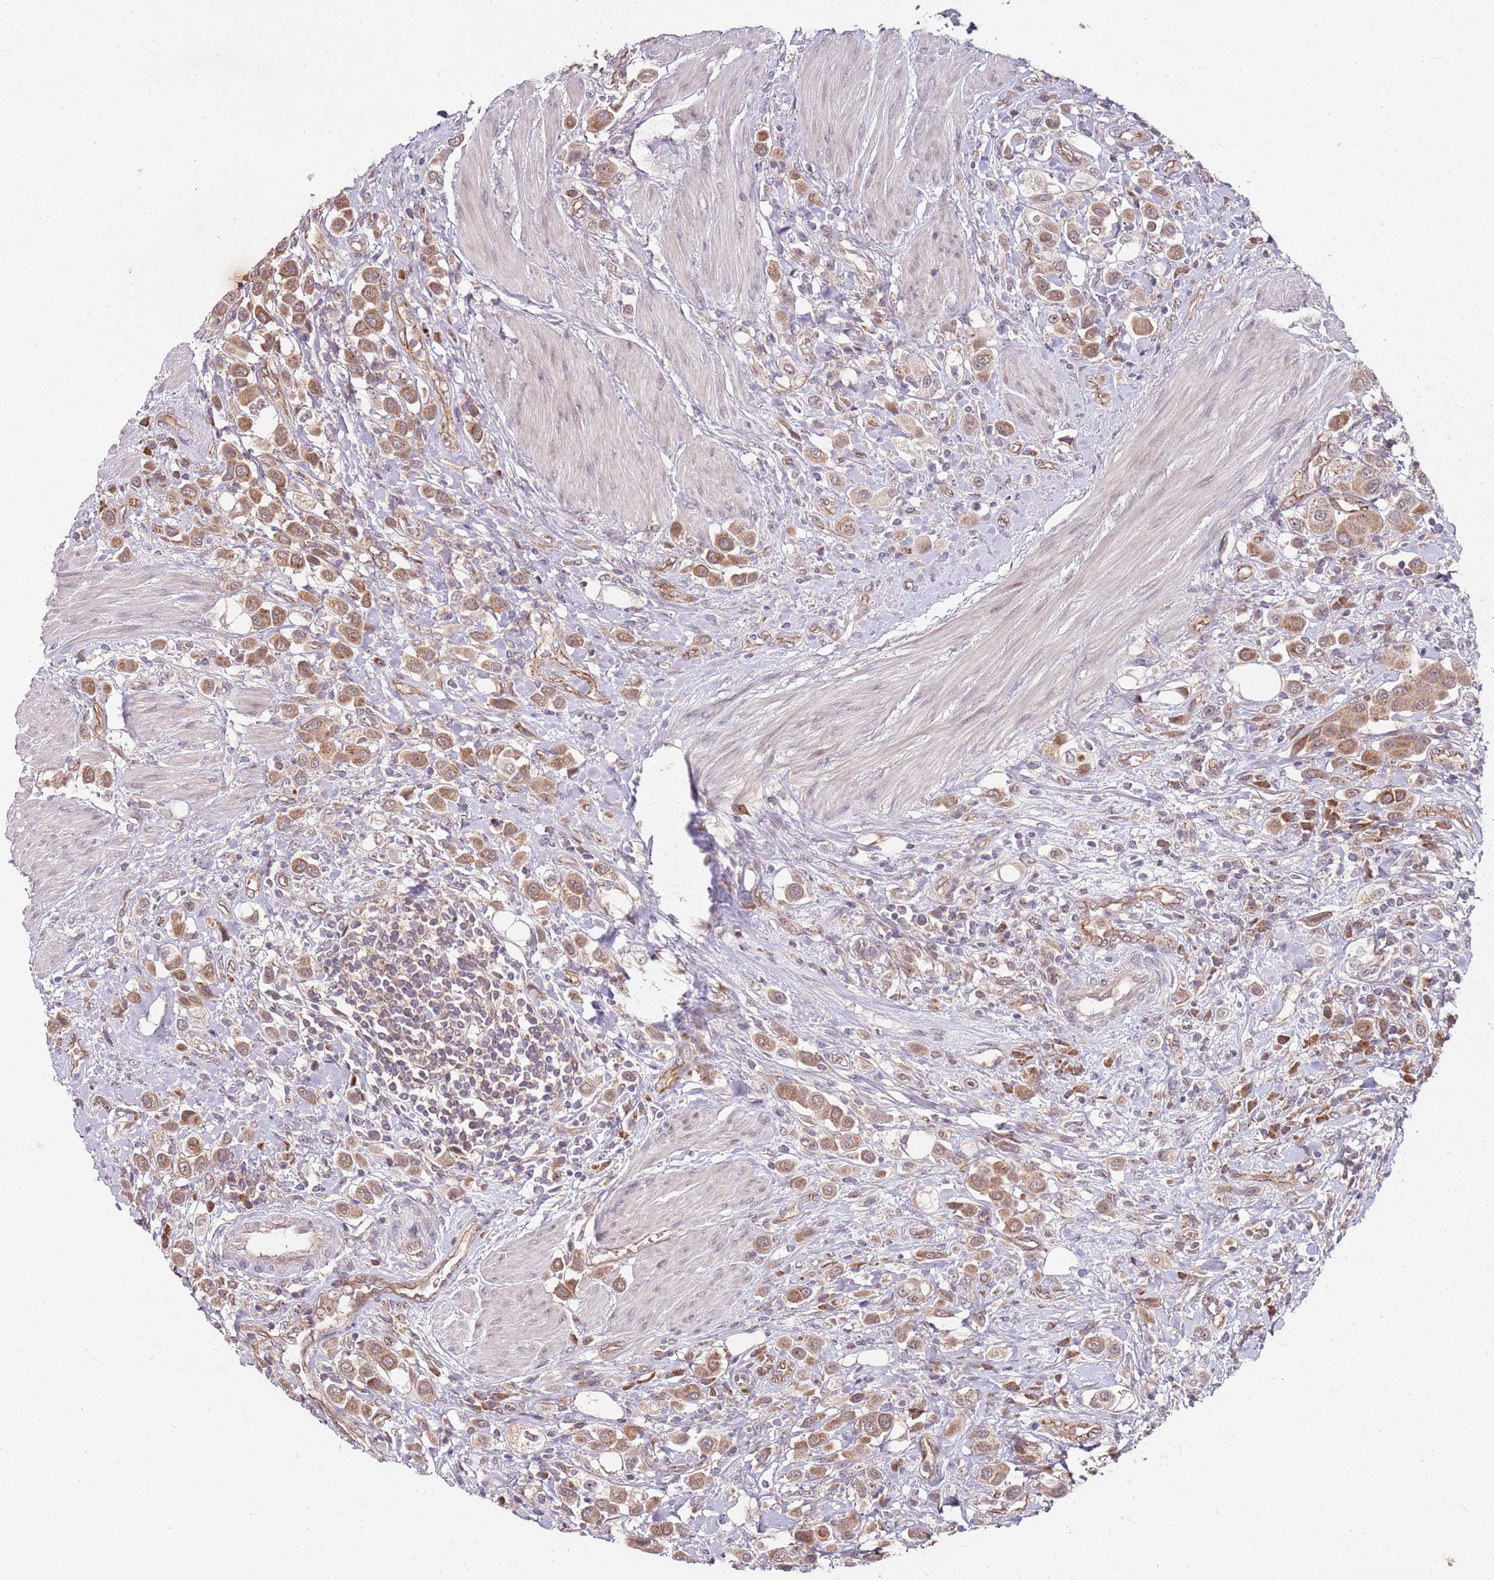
{"staining": {"intensity": "moderate", "quantity": ">75%", "location": "cytoplasmic/membranous"}, "tissue": "urothelial cancer", "cell_type": "Tumor cells", "image_type": "cancer", "snomed": [{"axis": "morphology", "description": "Urothelial carcinoma, High grade"}, {"axis": "topography", "description": "Urinary bladder"}], "caption": "An immunohistochemistry image of tumor tissue is shown. Protein staining in brown labels moderate cytoplasmic/membranous positivity in urothelial cancer within tumor cells. (Brightfield microscopy of DAB IHC at high magnification).", "gene": "FBXL22", "patient": {"sex": "male", "age": 50}}